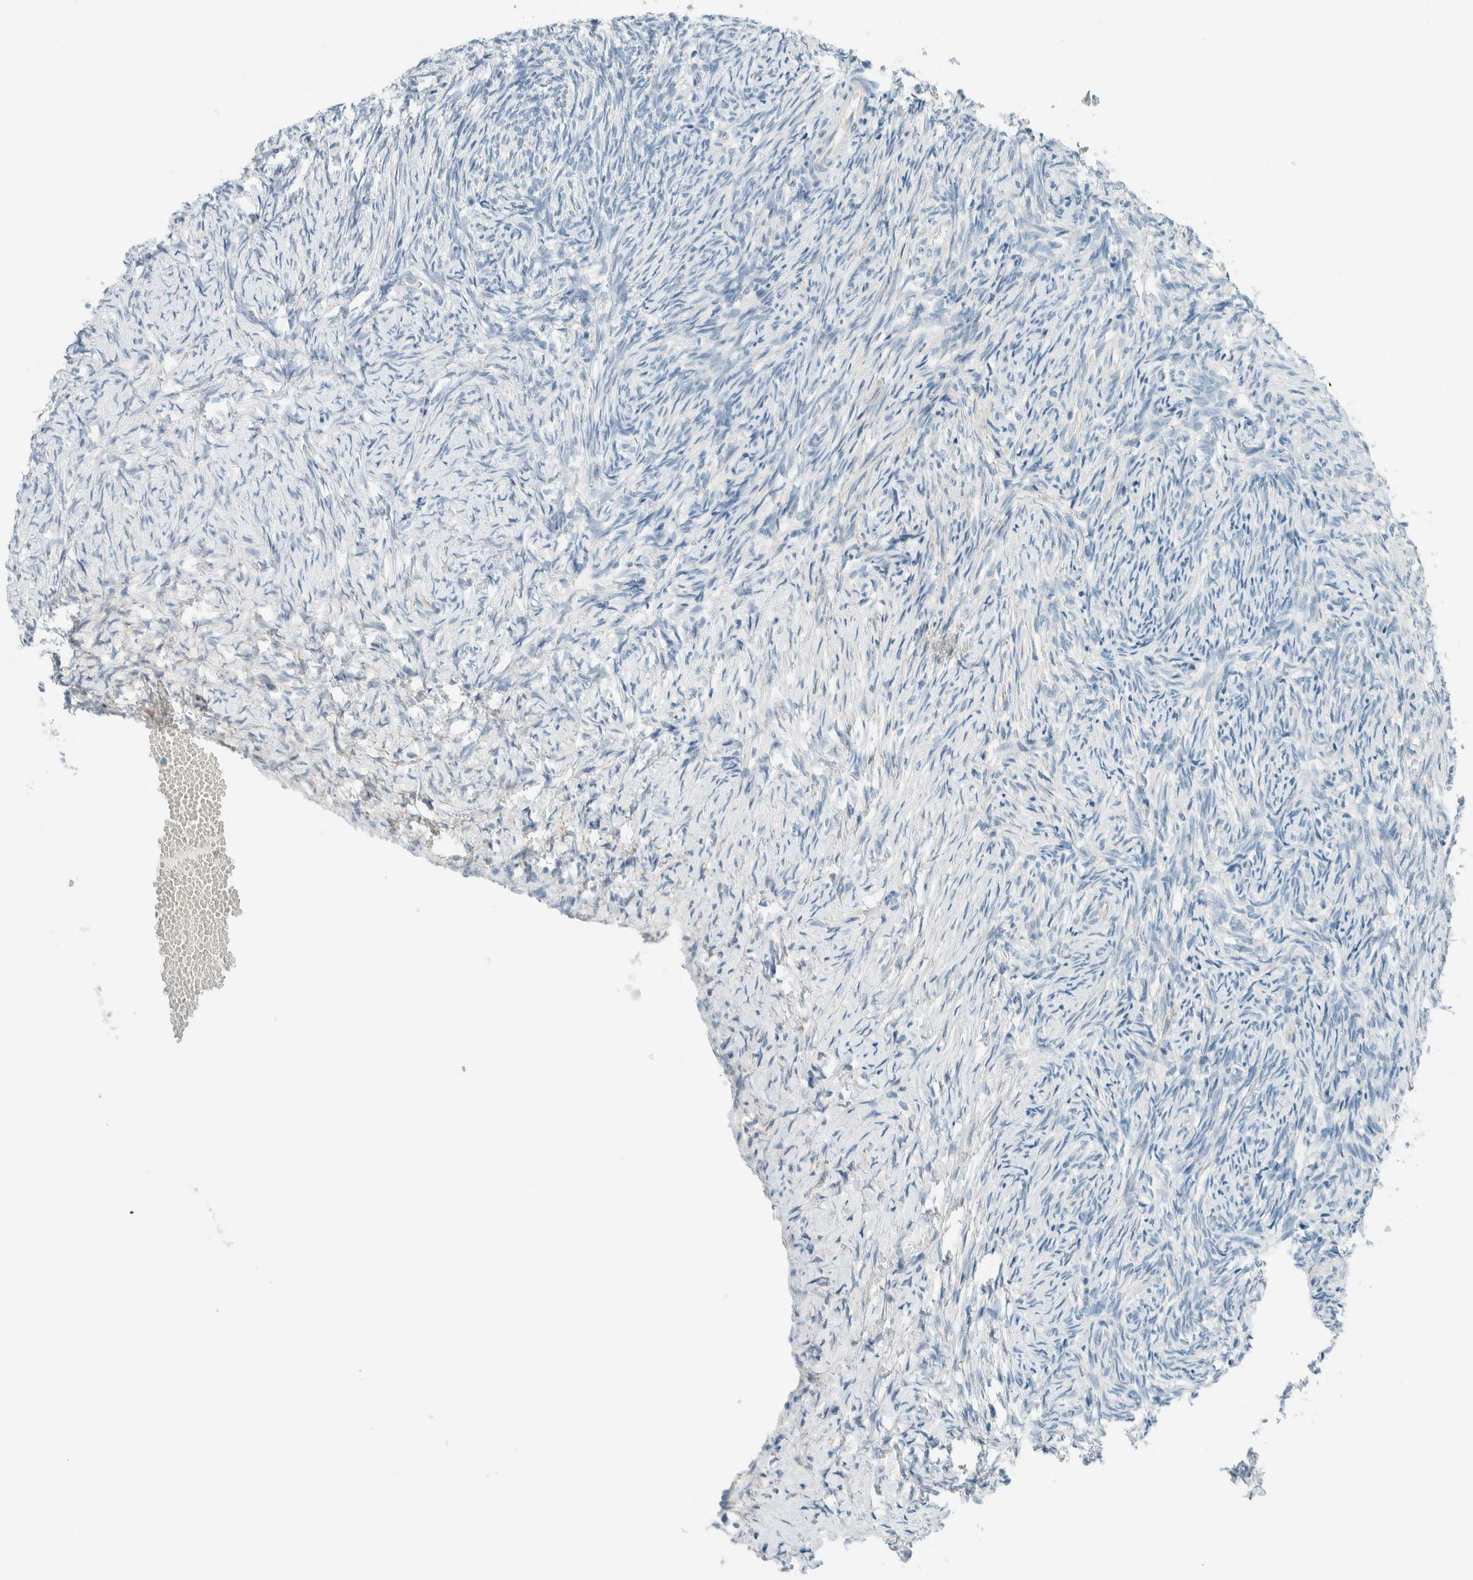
{"staining": {"intensity": "weak", "quantity": "<25%", "location": "cytoplasmic/membranous"}, "tissue": "ovary", "cell_type": "Follicle cells", "image_type": "normal", "snomed": [{"axis": "morphology", "description": "Normal tissue, NOS"}, {"axis": "topography", "description": "Ovary"}], "caption": "An image of ovary stained for a protein shows no brown staining in follicle cells. (IHC, brightfield microscopy, high magnification).", "gene": "SLFN12", "patient": {"sex": "female", "age": 41}}